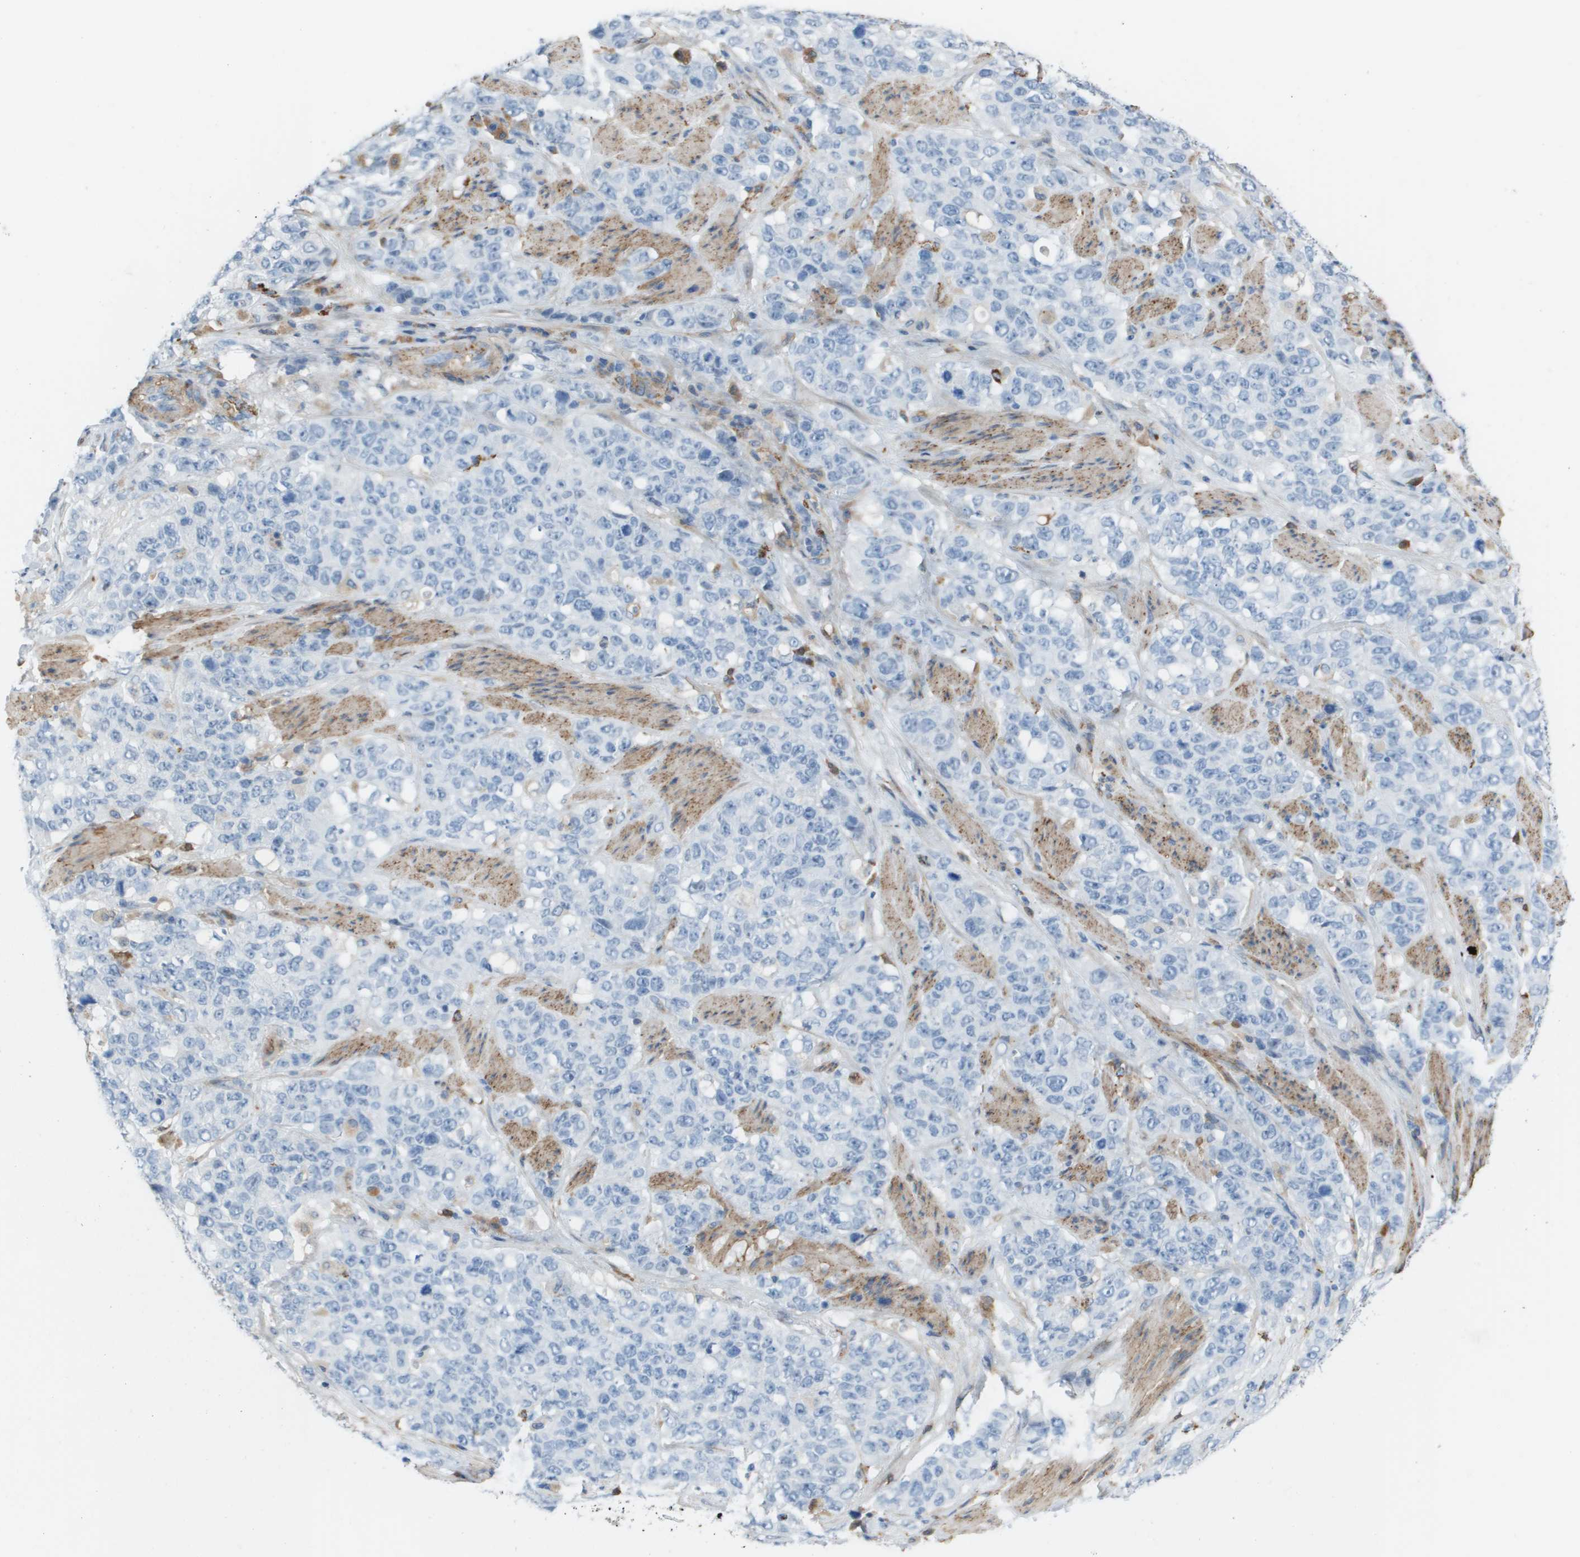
{"staining": {"intensity": "negative", "quantity": "none", "location": "none"}, "tissue": "stomach cancer", "cell_type": "Tumor cells", "image_type": "cancer", "snomed": [{"axis": "morphology", "description": "Adenocarcinoma, NOS"}, {"axis": "topography", "description": "Stomach"}], "caption": "This histopathology image is of stomach cancer stained with immunohistochemistry to label a protein in brown with the nuclei are counter-stained blue. There is no staining in tumor cells.", "gene": "ZBTB43", "patient": {"sex": "male", "age": 48}}